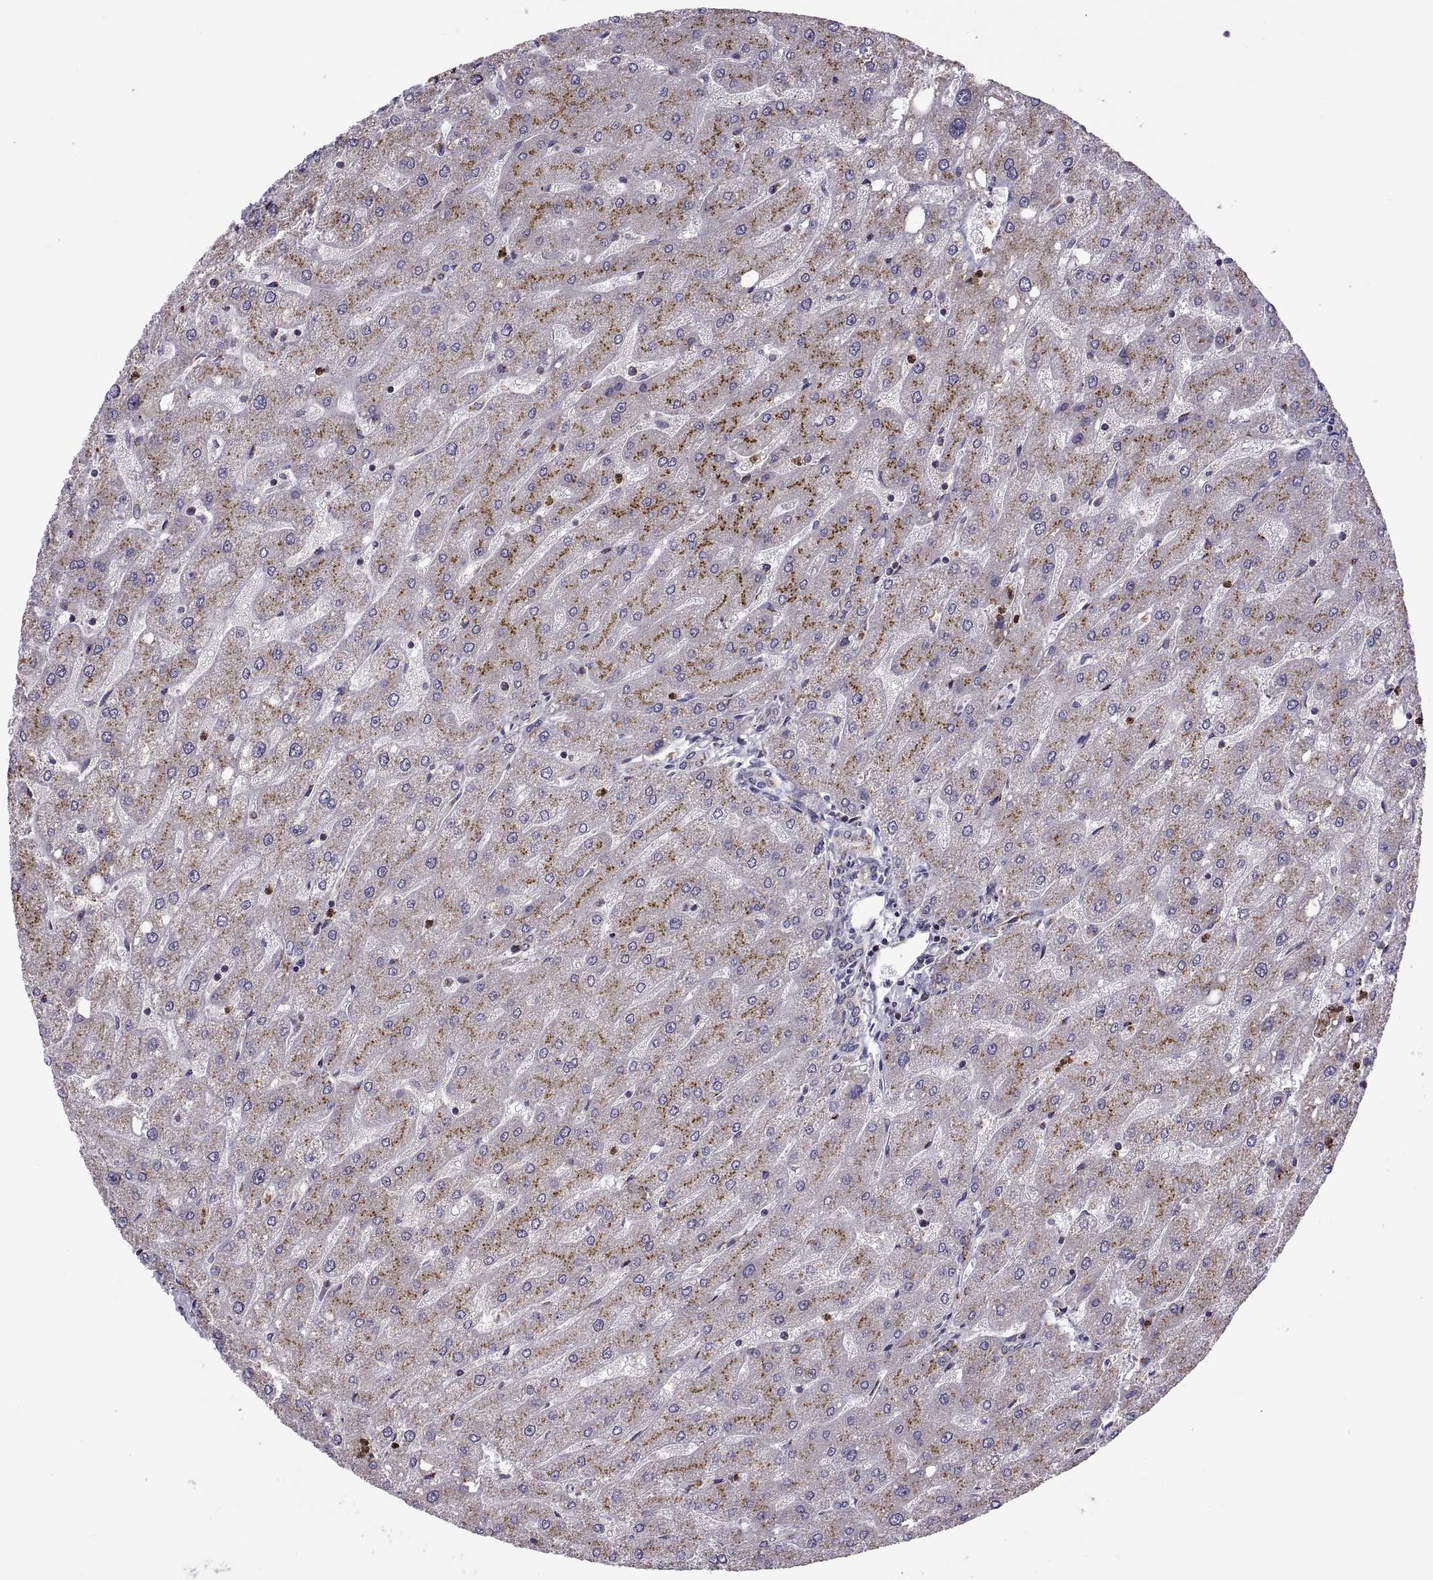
{"staining": {"intensity": "moderate", "quantity": ">75%", "location": "cytoplasmic/membranous"}, "tissue": "liver", "cell_type": "Cholangiocytes", "image_type": "normal", "snomed": [{"axis": "morphology", "description": "Normal tissue, NOS"}, {"axis": "topography", "description": "Liver"}], "caption": "This is an image of immunohistochemistry (IHC) staining of unremarkable liver, which shows moderate expression in the cytoplasmic/membranous of cholangiocytes.", "gene": "ACAP1", "patient": {"sex": "male", "age": 67}}